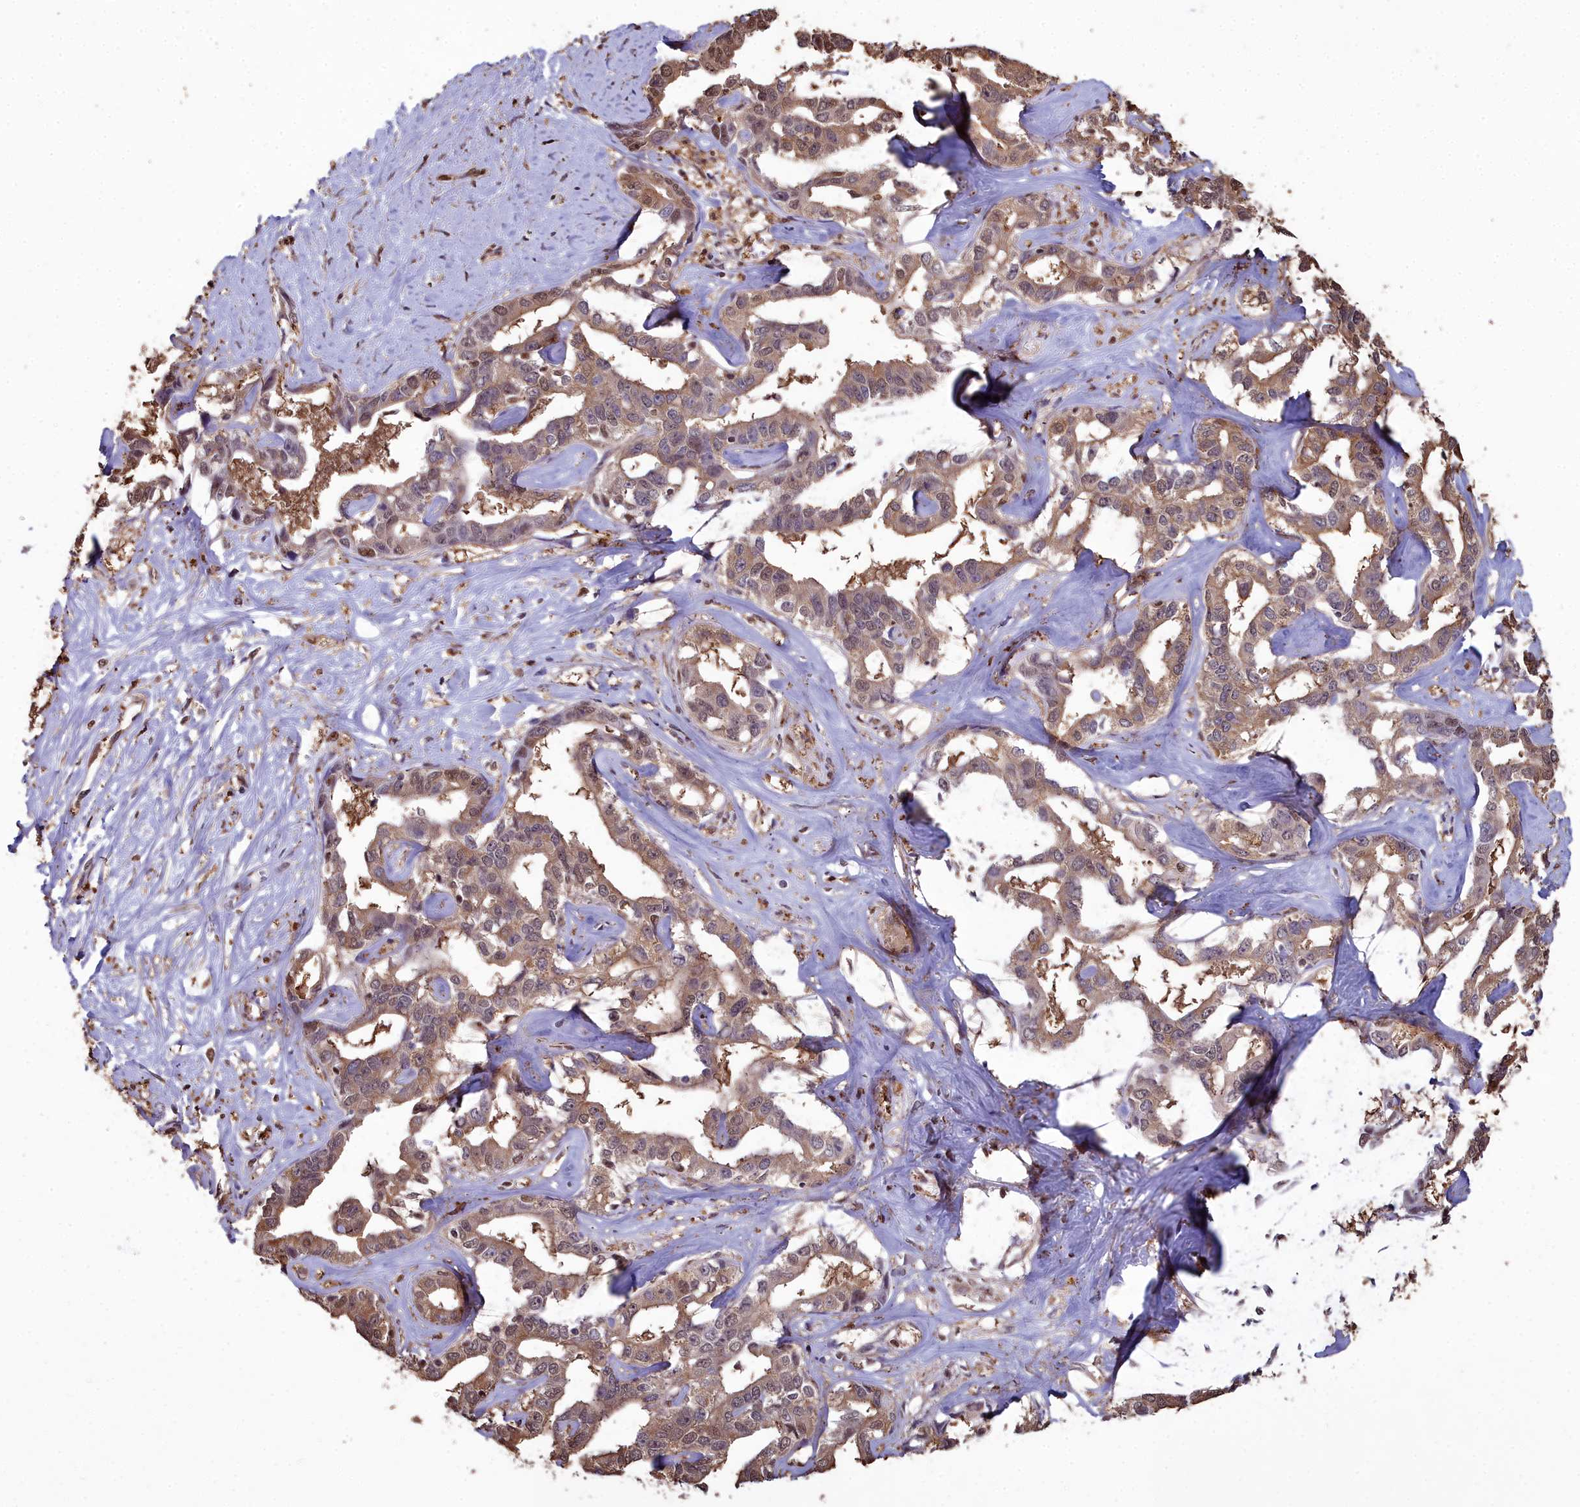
{"staining": {"intensity": "moderate", "quantity": ">75%", "location": "cytoplasmic/membranous,nuclear"}, "tissue": "liver cancer", "cell_type": "Tumor cells", "image_type": "cancer", "snomed": [{"axis": "morphology", "description": "Cholangiocarcinoma"}, {"axis": "topography", "description": "Liver"}], "caption": "DAB immunohistochemical staining of cholangiocarcinoma (liver) shows moderate cytoplasmic/membranous and nuclear protein staining in about >75% of tumor cells. The staining is performed using DAB brown chromogen to label protein expression. The nuclei are counter-stained blue using hematoxylin.", "gene": "GAPDH", "patient": {"sex": "male", "age": 59}}